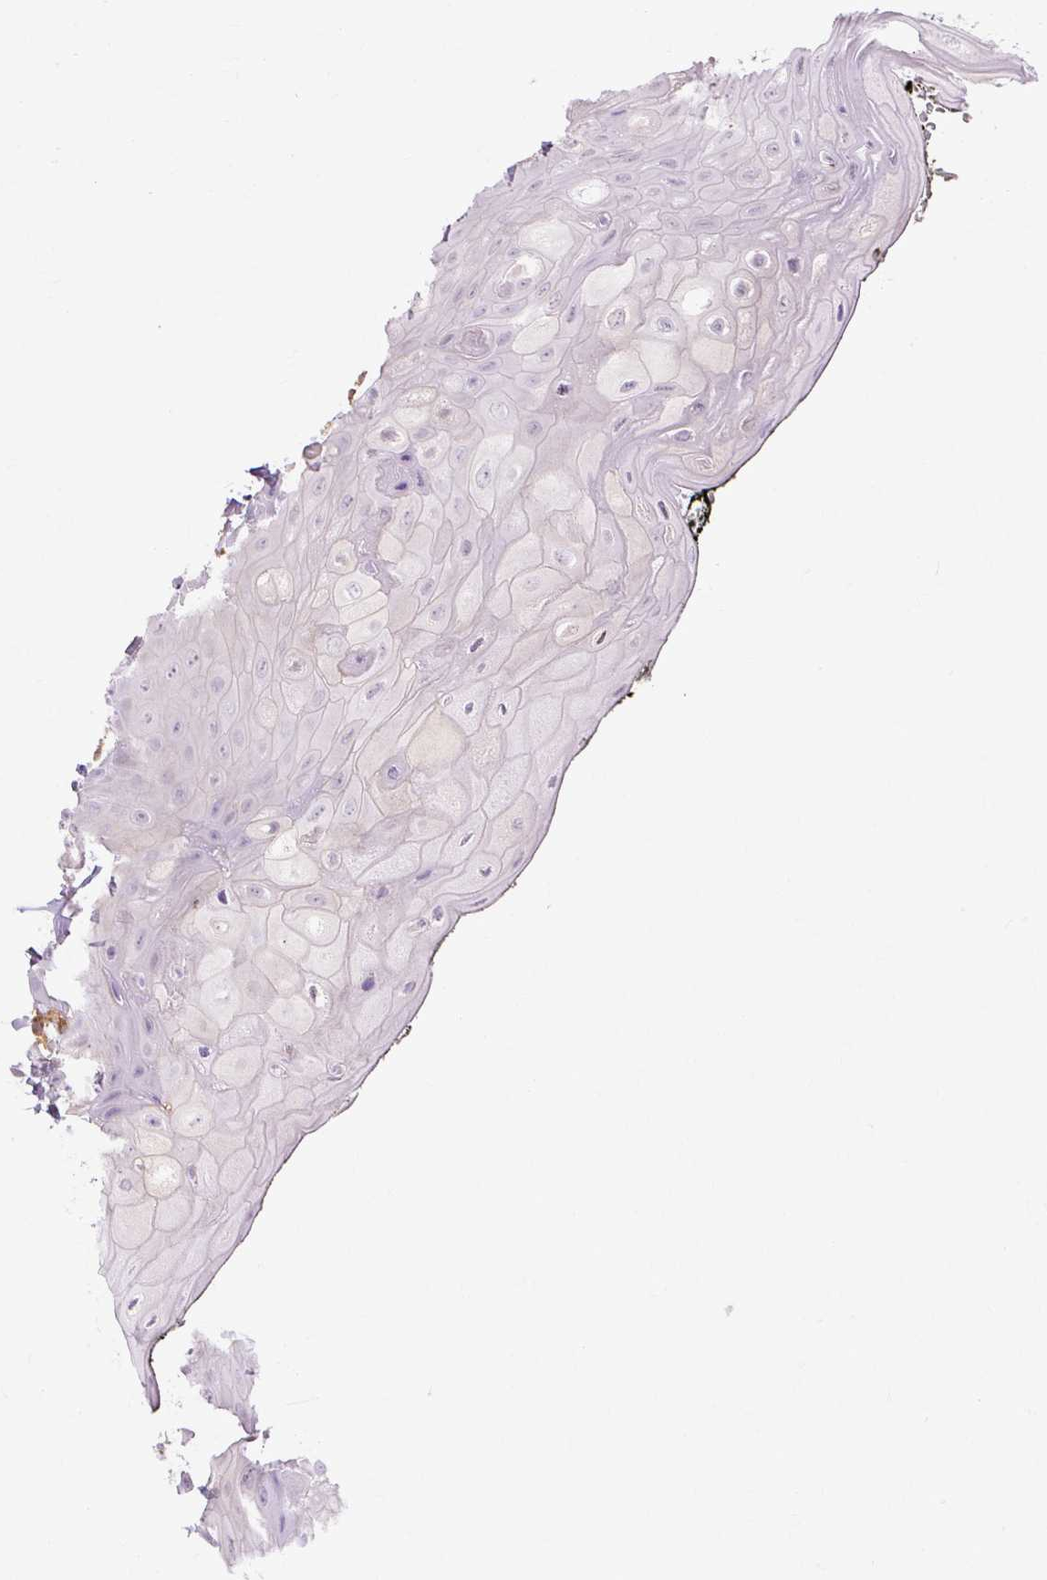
{"staining": {"intensity": "negative", "quantity": "none", "location": "none"}, "tissue": "oral mucosa", "cell_type": "Squamous epithelial cells", "image_type": "normal", "snomed": [{"axis": "morphology", "description": "Normal tissue, NOS"}, {"axis": "topography", "description": "Oral tissue"}, {"axis": "topography", "description": "Tounge, NOS"}], "caption": "Oral mucosa was stained to show a protein in brown. There is no significant staining in squamous epithelial cells. (Brightfield microscopy of DAB immunohistochemistry at high magnification).", "gene": "CNN3", "patient": {"sex": "female", "age": 59}}